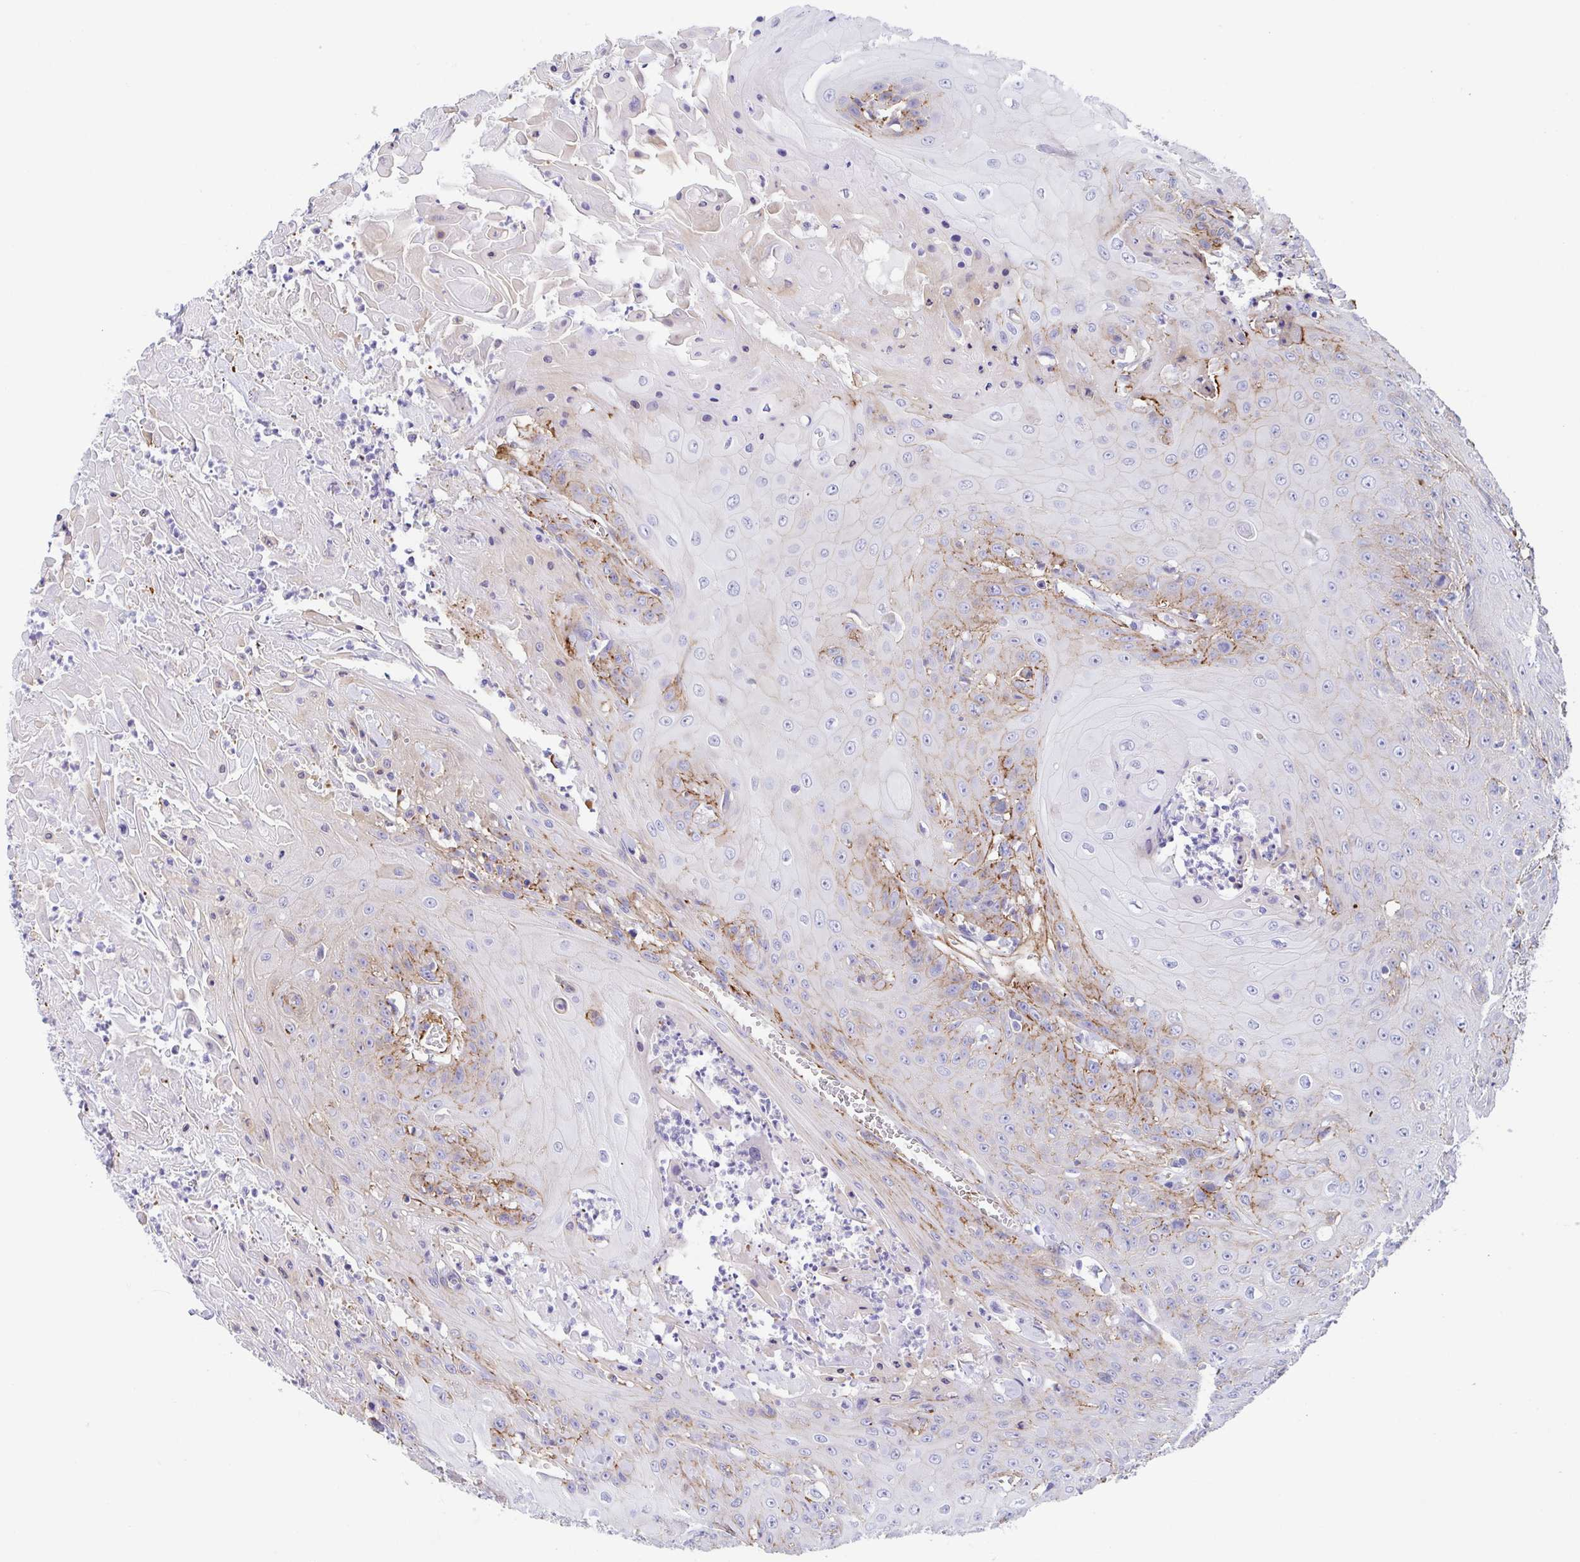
{"staining": {"intensity": "weak", "quantity": "<25%", "location": "cytoplasmic/membranous"}, "tissue": "head and neck cancer", "cell_type": "Tumor cells", "image_type": "cancer", "snomed": [{"axis": "morphology", "description": "Squamous cell carcinoma, NOS"}, {"axis": "topography", "description": "Skin"}, {"axis": "topography", "description": "Head-Neck"}], "caption": "Immunohistochemistry (IHC) image of human head and neck cancer stained for a protein (brown), which demonstrates no expression in tumor cells.", "gene": "TRAM2", "patient": {"sex": "male", "age": 80}}